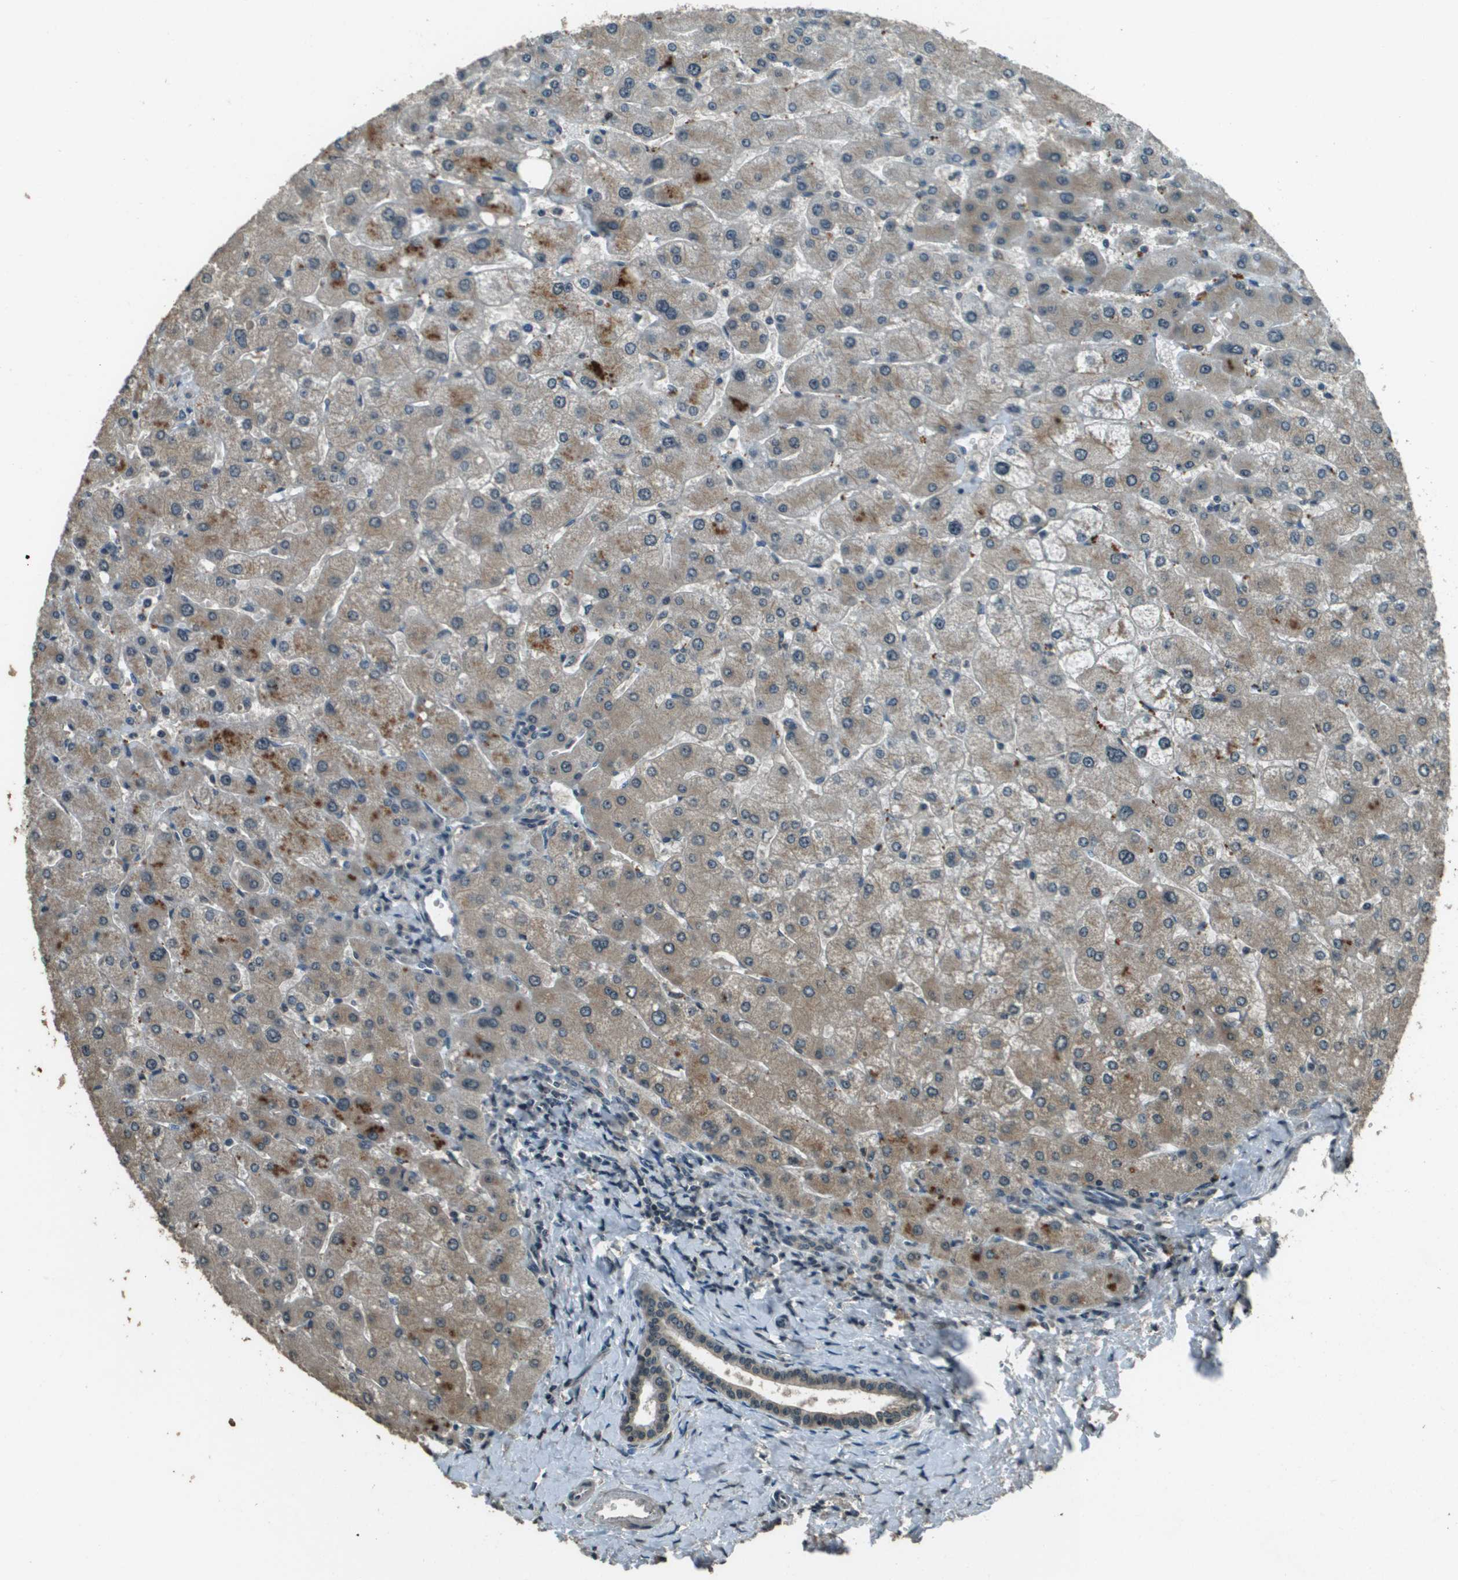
{"staining": {"intensity": "weak", "quantity": "25%-75%", "location": "cytoplasmic/membranous"}, "tissue": "liver", "cell_type": "Cholangiocytes", "image_type": "normal", "snomed": [{"axis": "morphology", "description": "Normal tissue, NOS"}, {"axis": "topography", "description": "Liver"}], "caption": "Immunohistochemistry (DAB (3,3'-diaminobenzidine)) staining of normal liver reveals weak cytoplasmic/membranous protein staining in about 25%-75% of cholangiocytes.", "gene": "SDC3", "patient": {"sex": "male", "age": 55}}